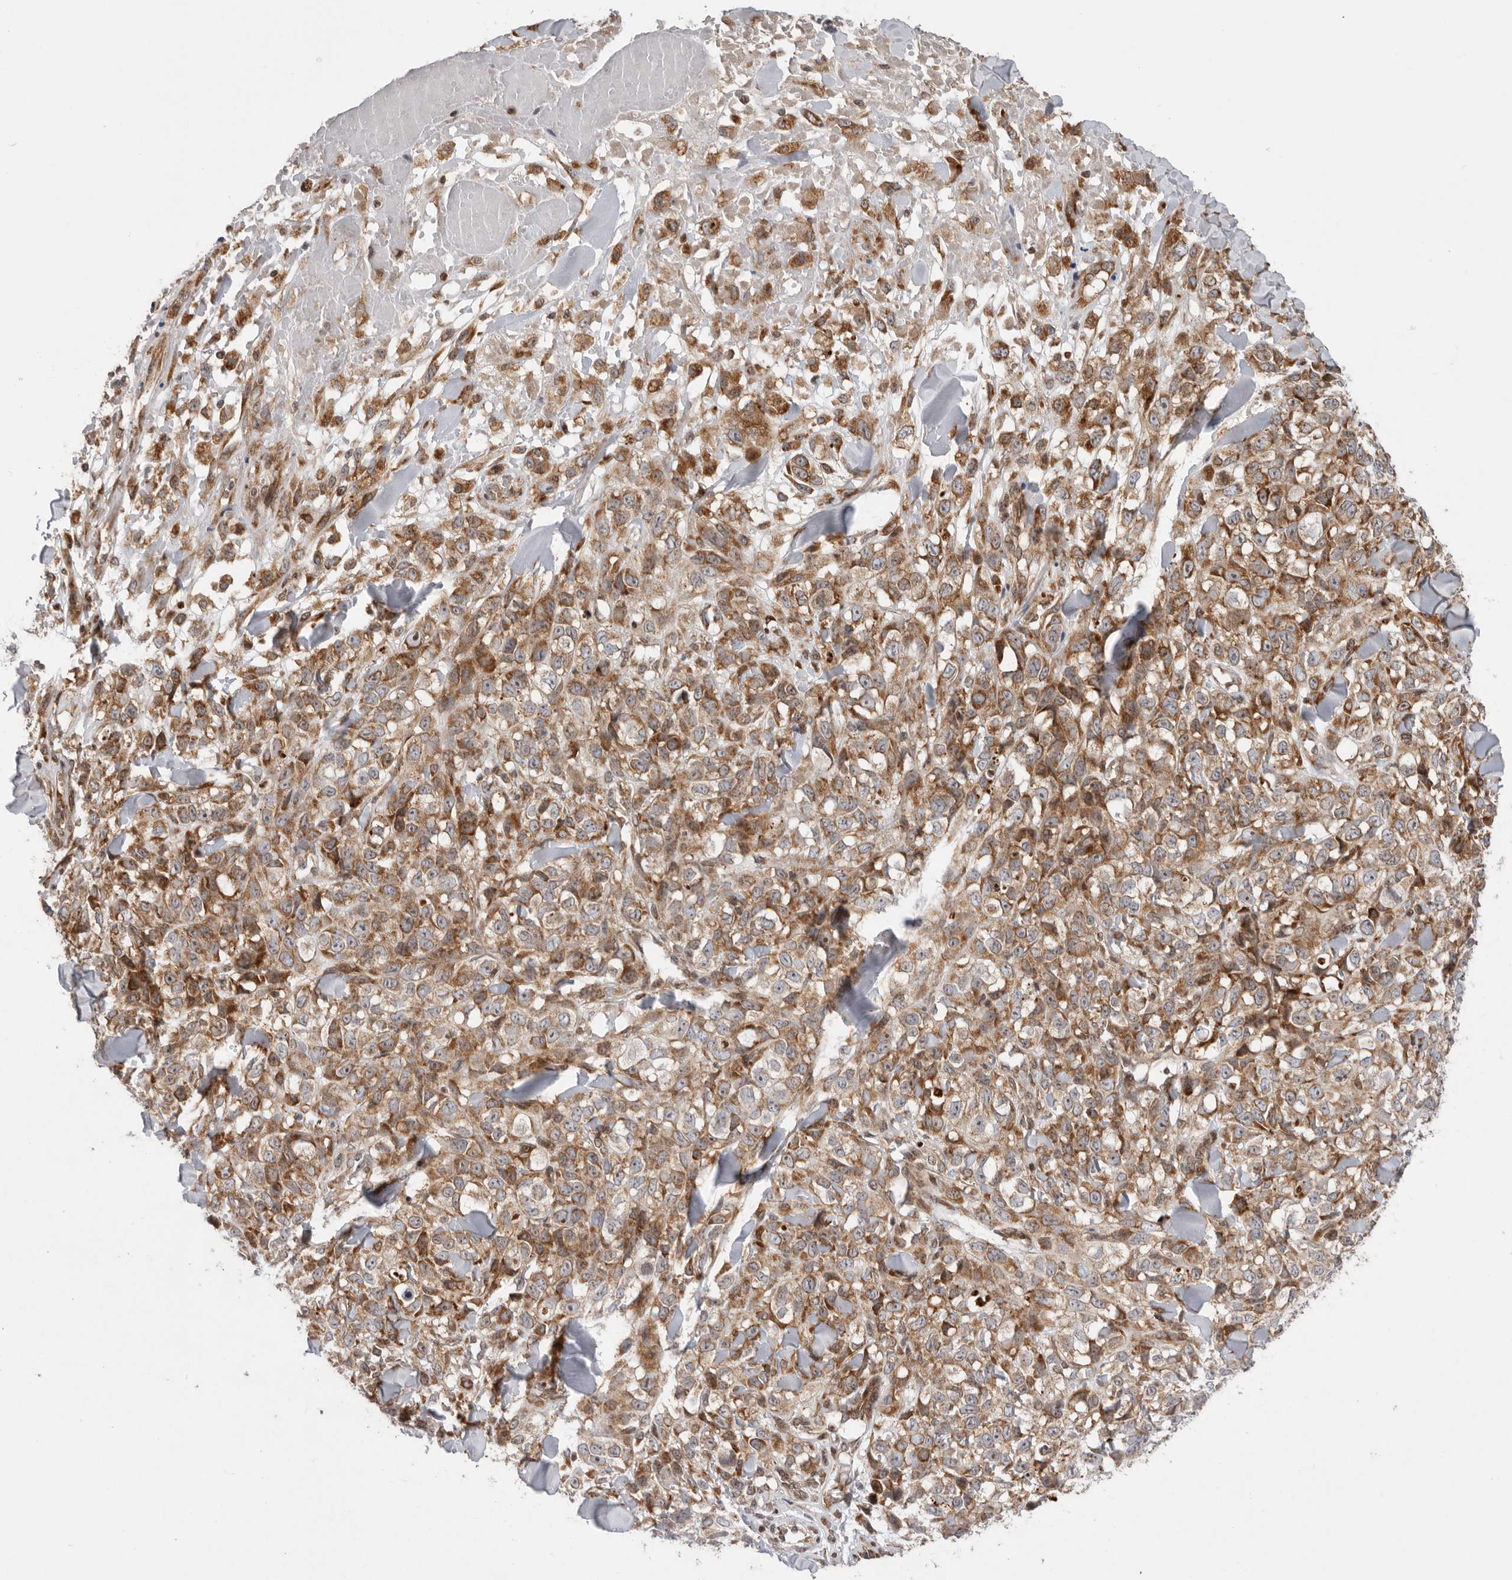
{"staining": {"intensity": "moderate", "quantity": ">75%", "location": "cytoplasmic/membranous"}, "tissue": "melanoma", "cell_type": "Tumor cells", "image_type": "cancer", "snomed": [{"axis": "morphology", "description": "Malignant melanoma, Metastatic site"}, {"axis": "topography", "description": "Skin"}], "caption": "High-power microscopy captured an IHC histopathology image of malignant melanoma (metastatic site), revealing moderate cytoplasmic/membranous positivity in approximately >75% of tumor cells. (DAB IHC with brightfield microscopy, high magnification).", "gene": "FZD3", "patient": {"sex": "female", "age": 72}}